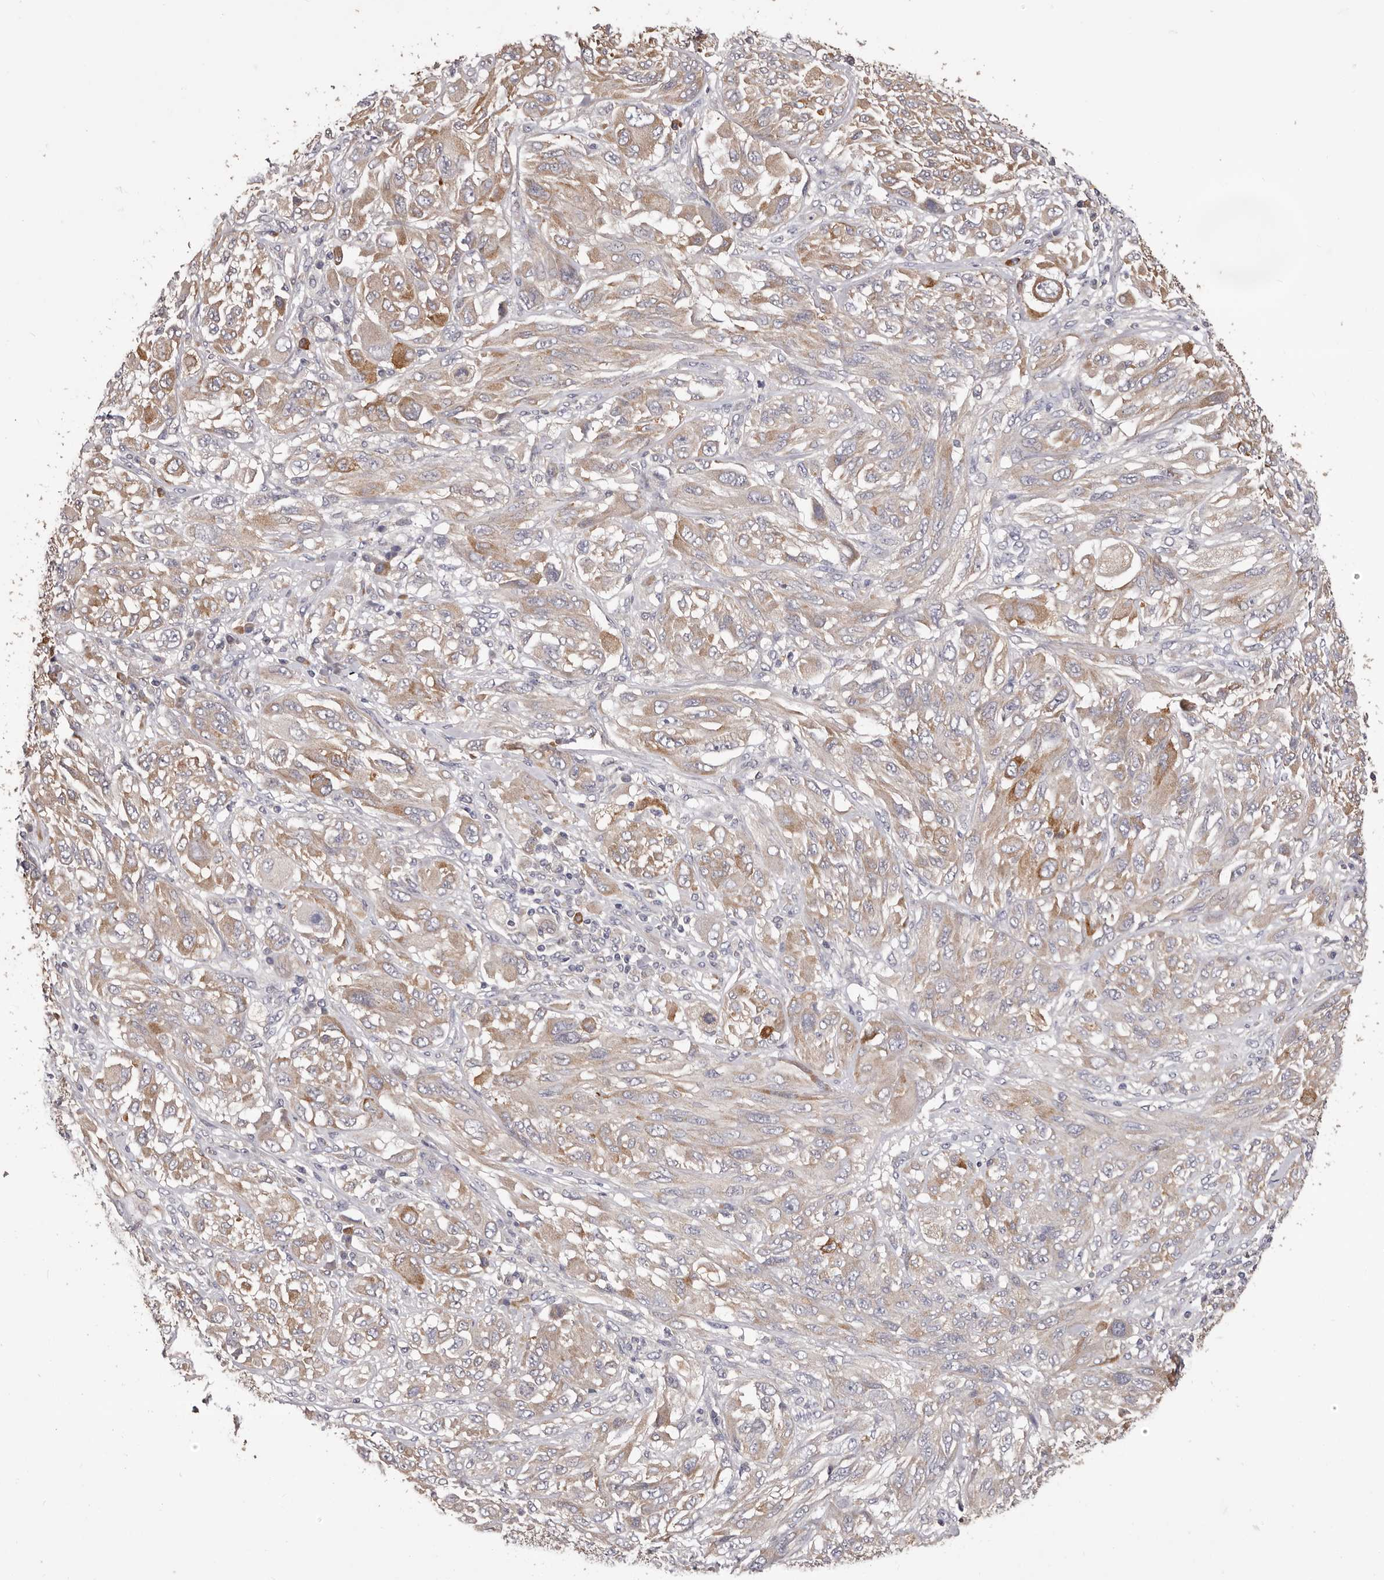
{"staining": {"intensity": "moderate", "quantity": "<25%", "location": "cytoplasmic/membranous"}, "tissue": "melanoma", "cell_type": "Tumor cells", "image_type": "cancer", "snomed": [{"axis": "morphology", "description": "Malignant melanoma, NOS"}, {"axis": "topography", "description": "Skin"}], "caption": "High-magnification brightfield microscopy of malignant melanoma stained with DAB (3,3'-diaminobenzidine) (brown) and counterstained with hematoxylin (blue). tumor cells exhibit moderate cytoplasmic/membranous positivity is appreciated in about<25% of cells.", "gene": "ETNK1", "patient": {"sex": "female", "age": 91}}